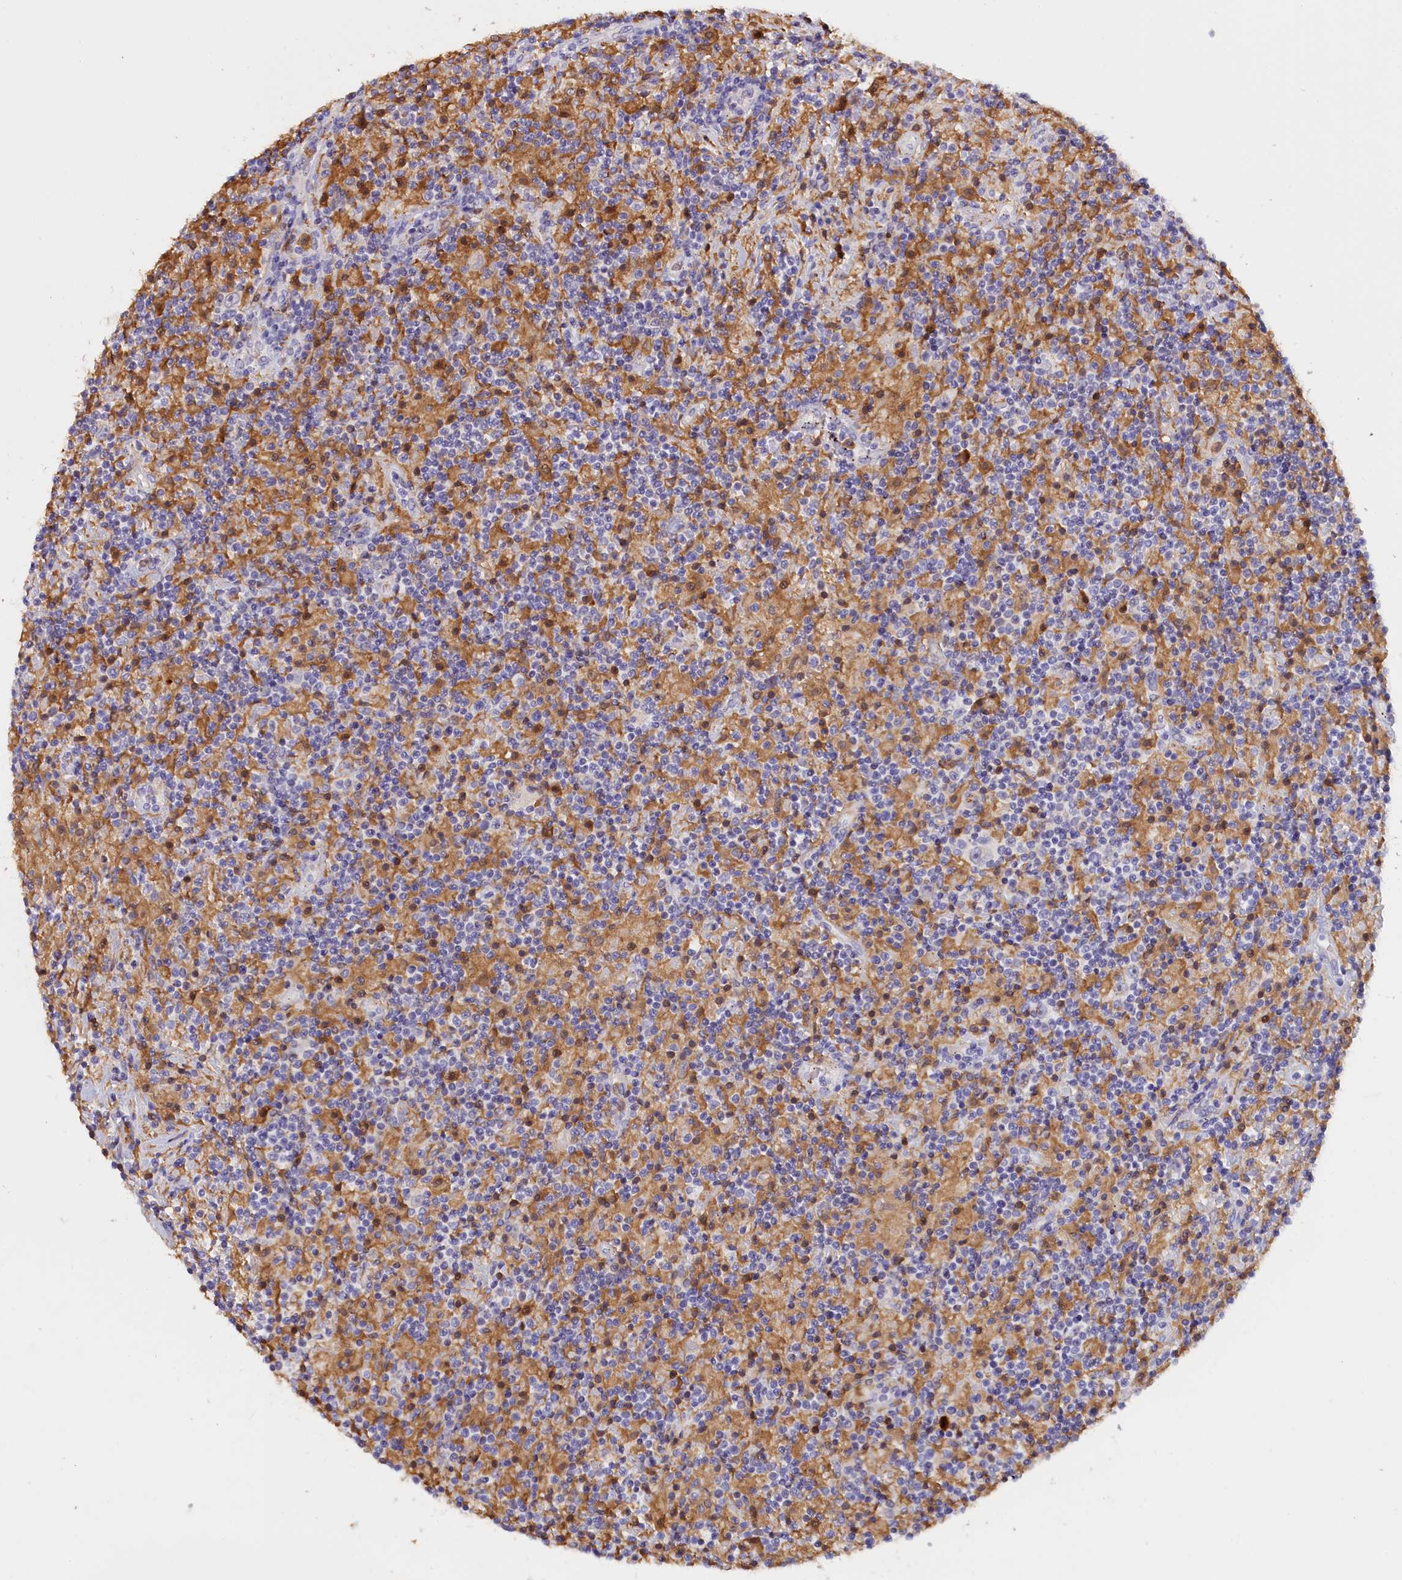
{"staining": {"intensity": "negative", "quantity": "none", "location": "none"}, "tissue": "lymphoma", "cell_type": "Tumor cells", "image_type": "cancer", "snomed": [{"axis": "morphology", "description": "Hodgkin's disease, NOS"}, {"axis": "topography", "description": "Lymph node"}], "caption": "Tumor cells show no significant protein expression in lymphoma. The staining was performed using DAB (3,3'-diaminobenzidine) to visualize the protein expression in brown, while the nuclei were stained in blue with hematoxylin (Magnification: 20x).", "gene": "FAM149B1", "patient": {"sex": "male", "age": 70}}